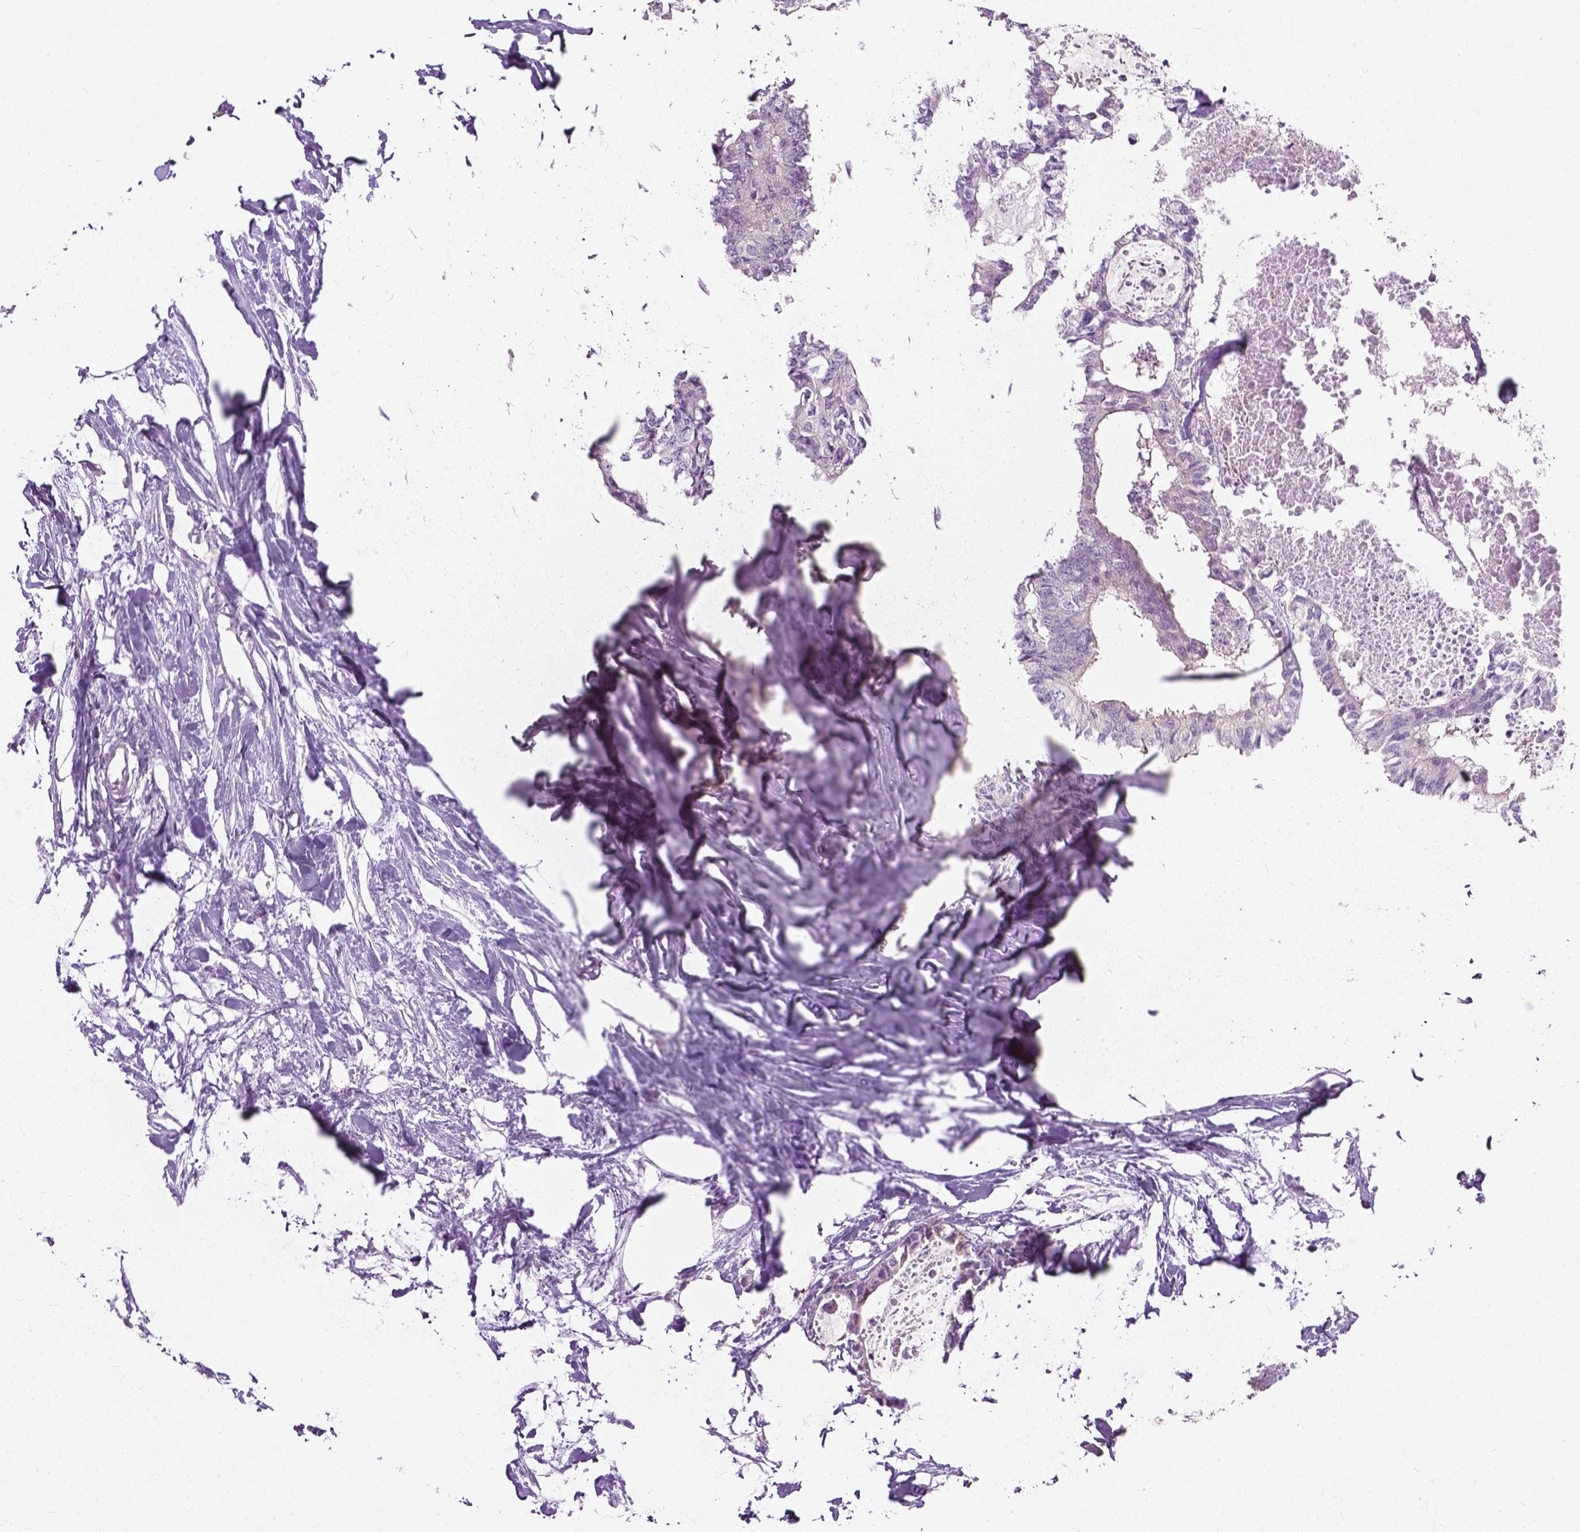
{"staining": {"intensity": "weak", "quantity": "<25%", "location": "cytoplasmic/membranous"}, "tissue": "colorectal cancer", "cell_type": "Tumor cells", "image_type": "cancer", "snomed": [{"axis": "morphology", "description": "Adenocarcinoma, NOS"}, {"axis": "topography", "description": "Colon"}, {"axis": "topography", "description": "Rectum"}], "caption": "High power microscopy histopathology image of an immunohistochemistry photomicrograph of colorectal cancer, revealing no significant expression in tumor cells.", "gene": "MZT1", "patient": {"sex": "male", "age": 57}}